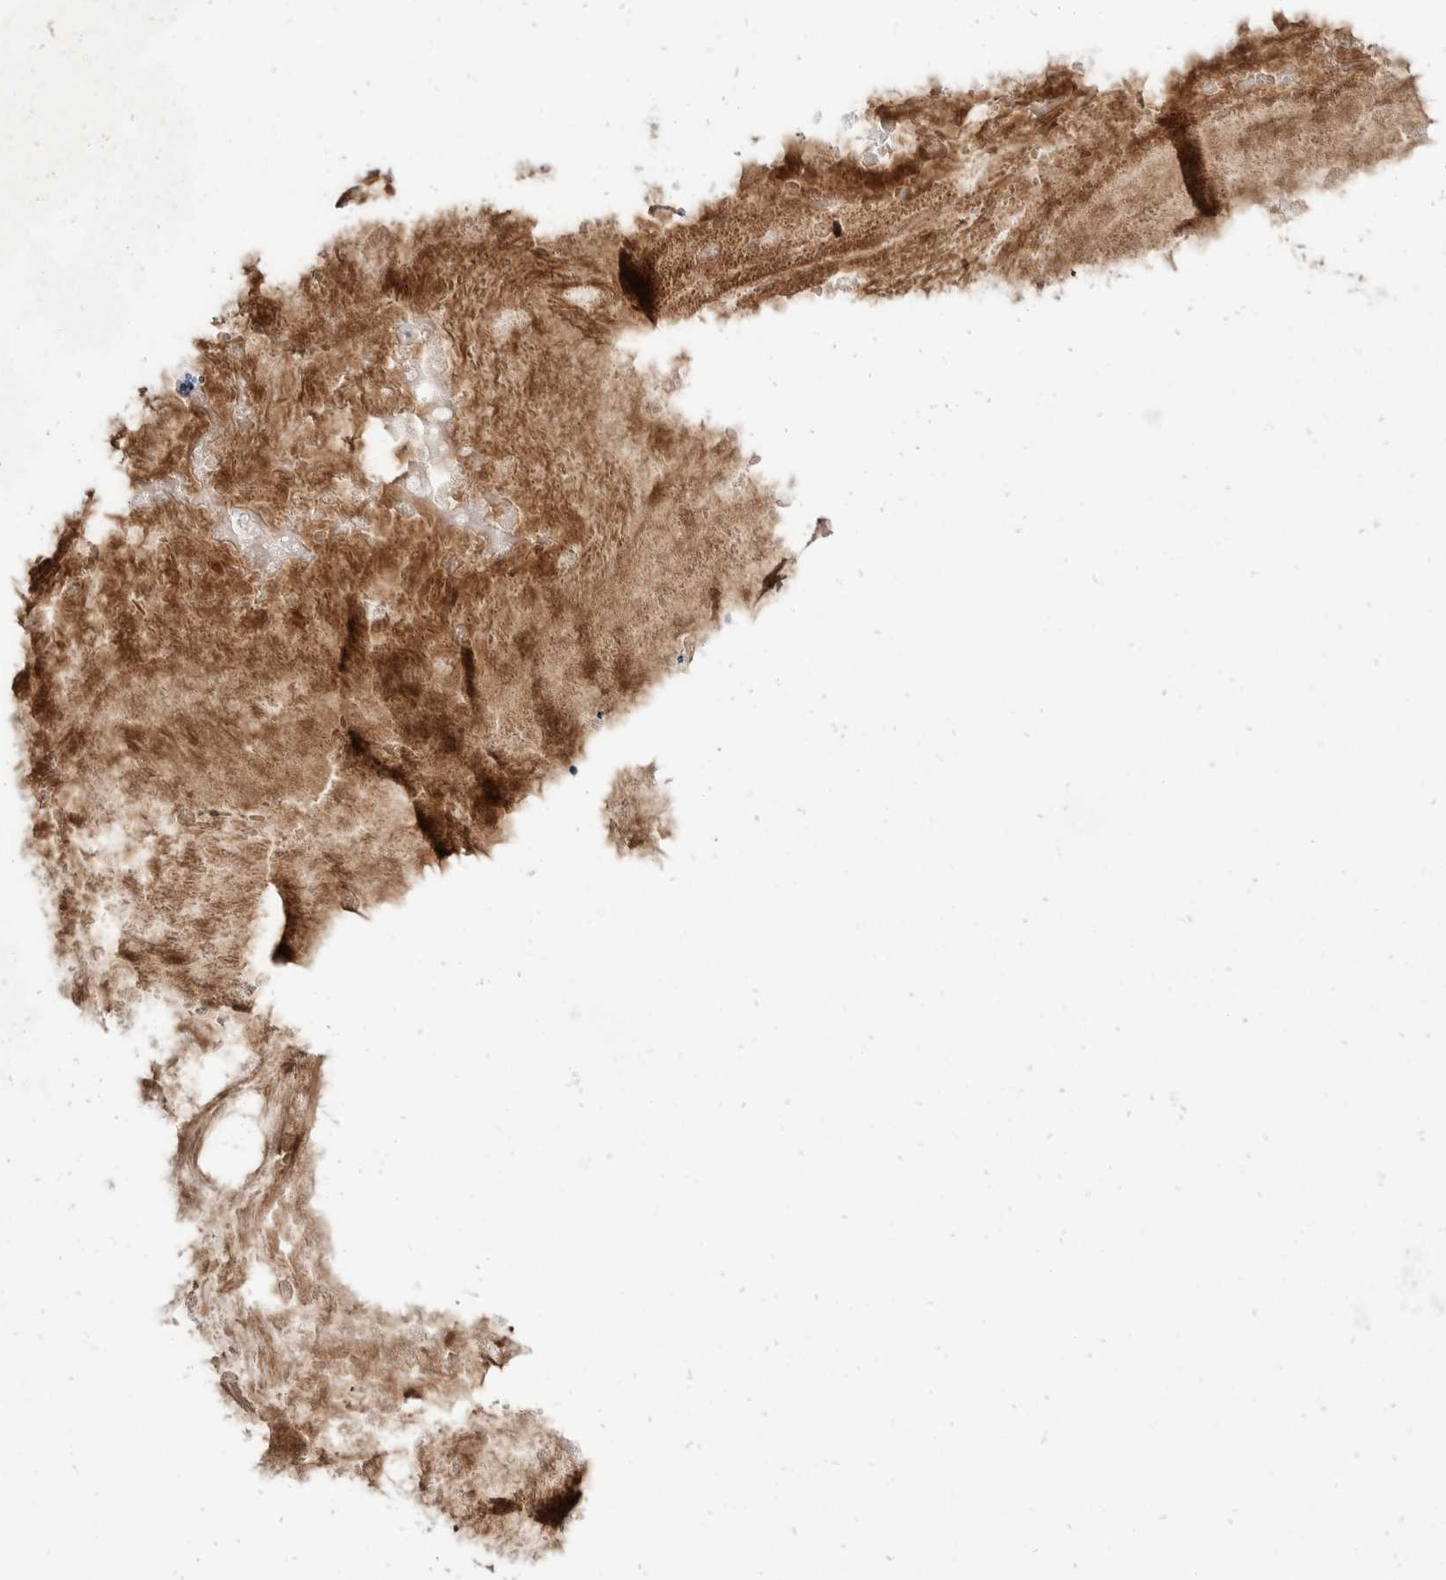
{"staining": {"intensity": "moderate", "quantity": "25%-75%", "location": "cytoplasmic/membranous,nuclear"}, "tissue": "ovarian cancer", "cell_type": "Tumor cells", "image_type": "cancer", "snomed": [{"axis": "morphology", "description": "Cystadenocarcinoma, mucinous, NOS"}, {"axis": "topography", "description": "Ovary"}], "caption": "This is a micrograph of IHC staining of ovarian cancer, which shows moderate expression in the cytoplasmic/membranous and nuclear of tumor cells.", "gene": "ZNF703", "patient": {"sex": "female", "age": 57}}